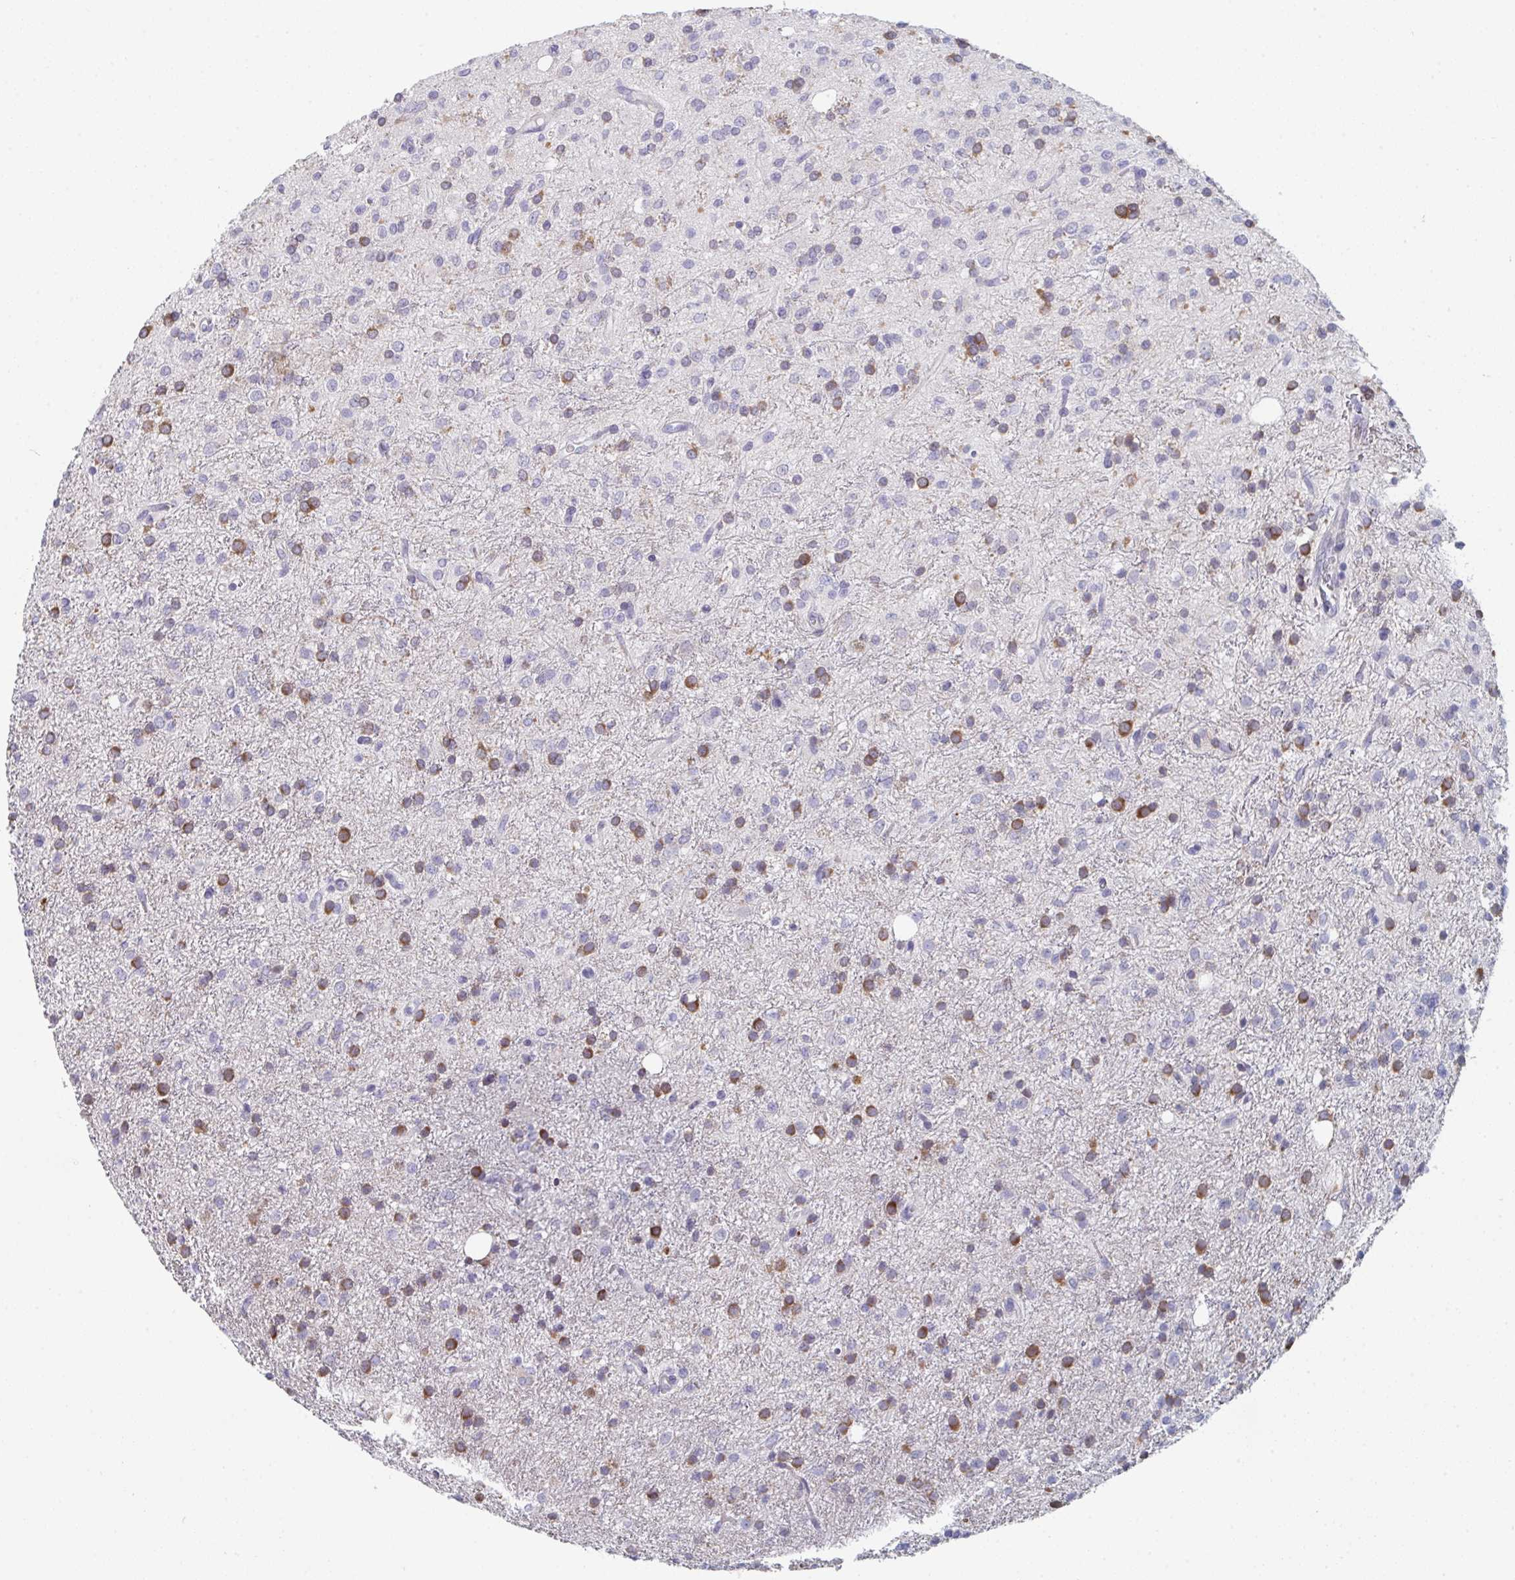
{"staining": {"intensity": "moderate", "quantity": "<25%", "location": "cytoplasmic/membranous"}, "tissue": "glioma", "cell_type": "Tumor cells", "image_type": "cancer", "snomed": [{"axis": "morphology", "description": "Glioma, malignant, Low grade"}, {"axis": "topography", "description": "Brain"}], "caption": "Protein staining of malignant low-grade glioma tissue displays moderate cytoplasmic/membranous expression in approximately <25% of tumor cells. (DAB (3,3'-diaminobenzidine) = brown stain, brightfield microscopy at high magnification).", "gene": "PTPRD", "patient": {"sex": "female", "age": 33}}